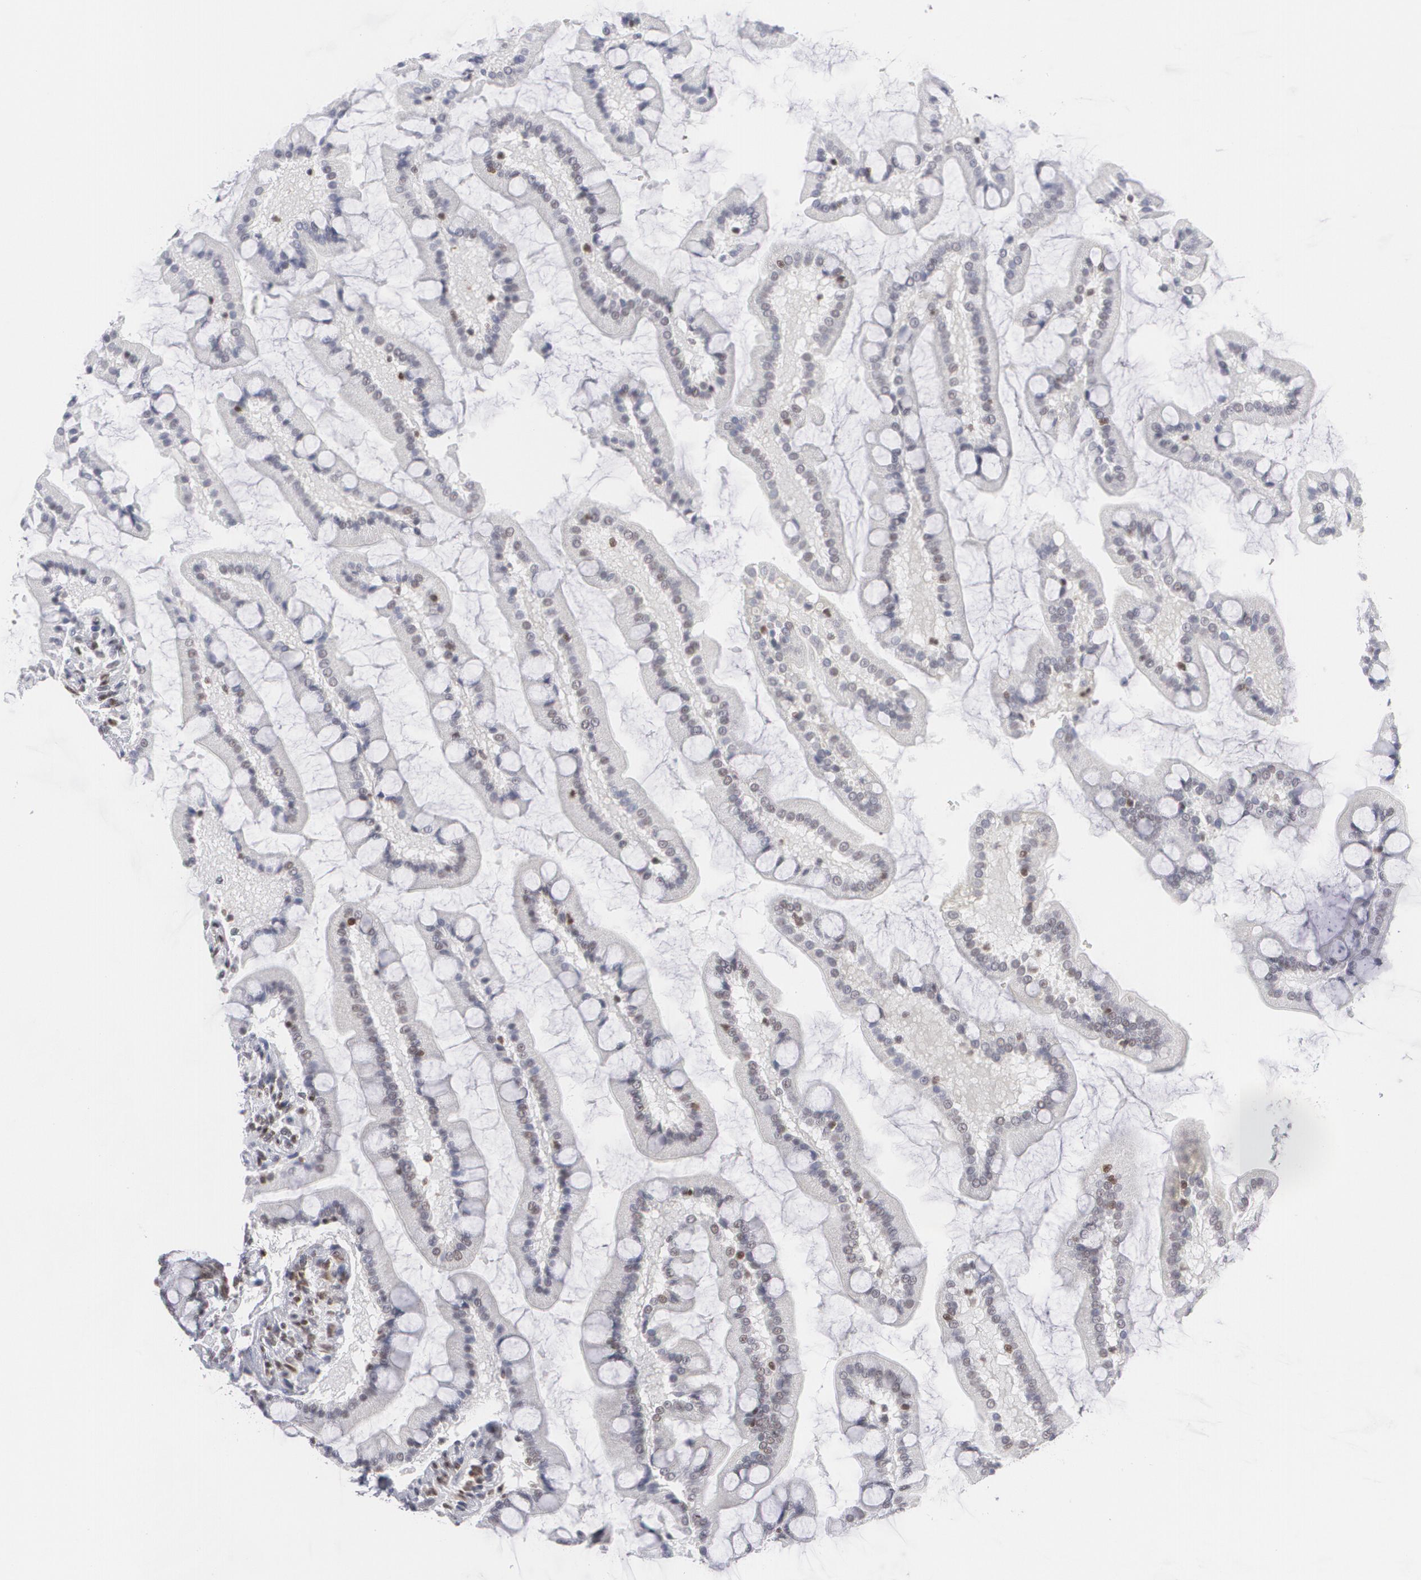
{"staining": {"intensity": "moderate", "quantity": "<25%", "location": "nuclear"}, "tissue": "small intestine", "cell_type": "Glandular cells", "image_type": "normal", "snomed": [{"axis": "morphology", "description": "Normal tissue, NOS"}, {"axis": "topography", "description": "Small intestine"}], "caption": "Moderate nuclear protein expression is identified in approximately <25% of glandular cells in small intestine.", "gene": "MCL1", "patient": {"sex": "male", "age": 41}}